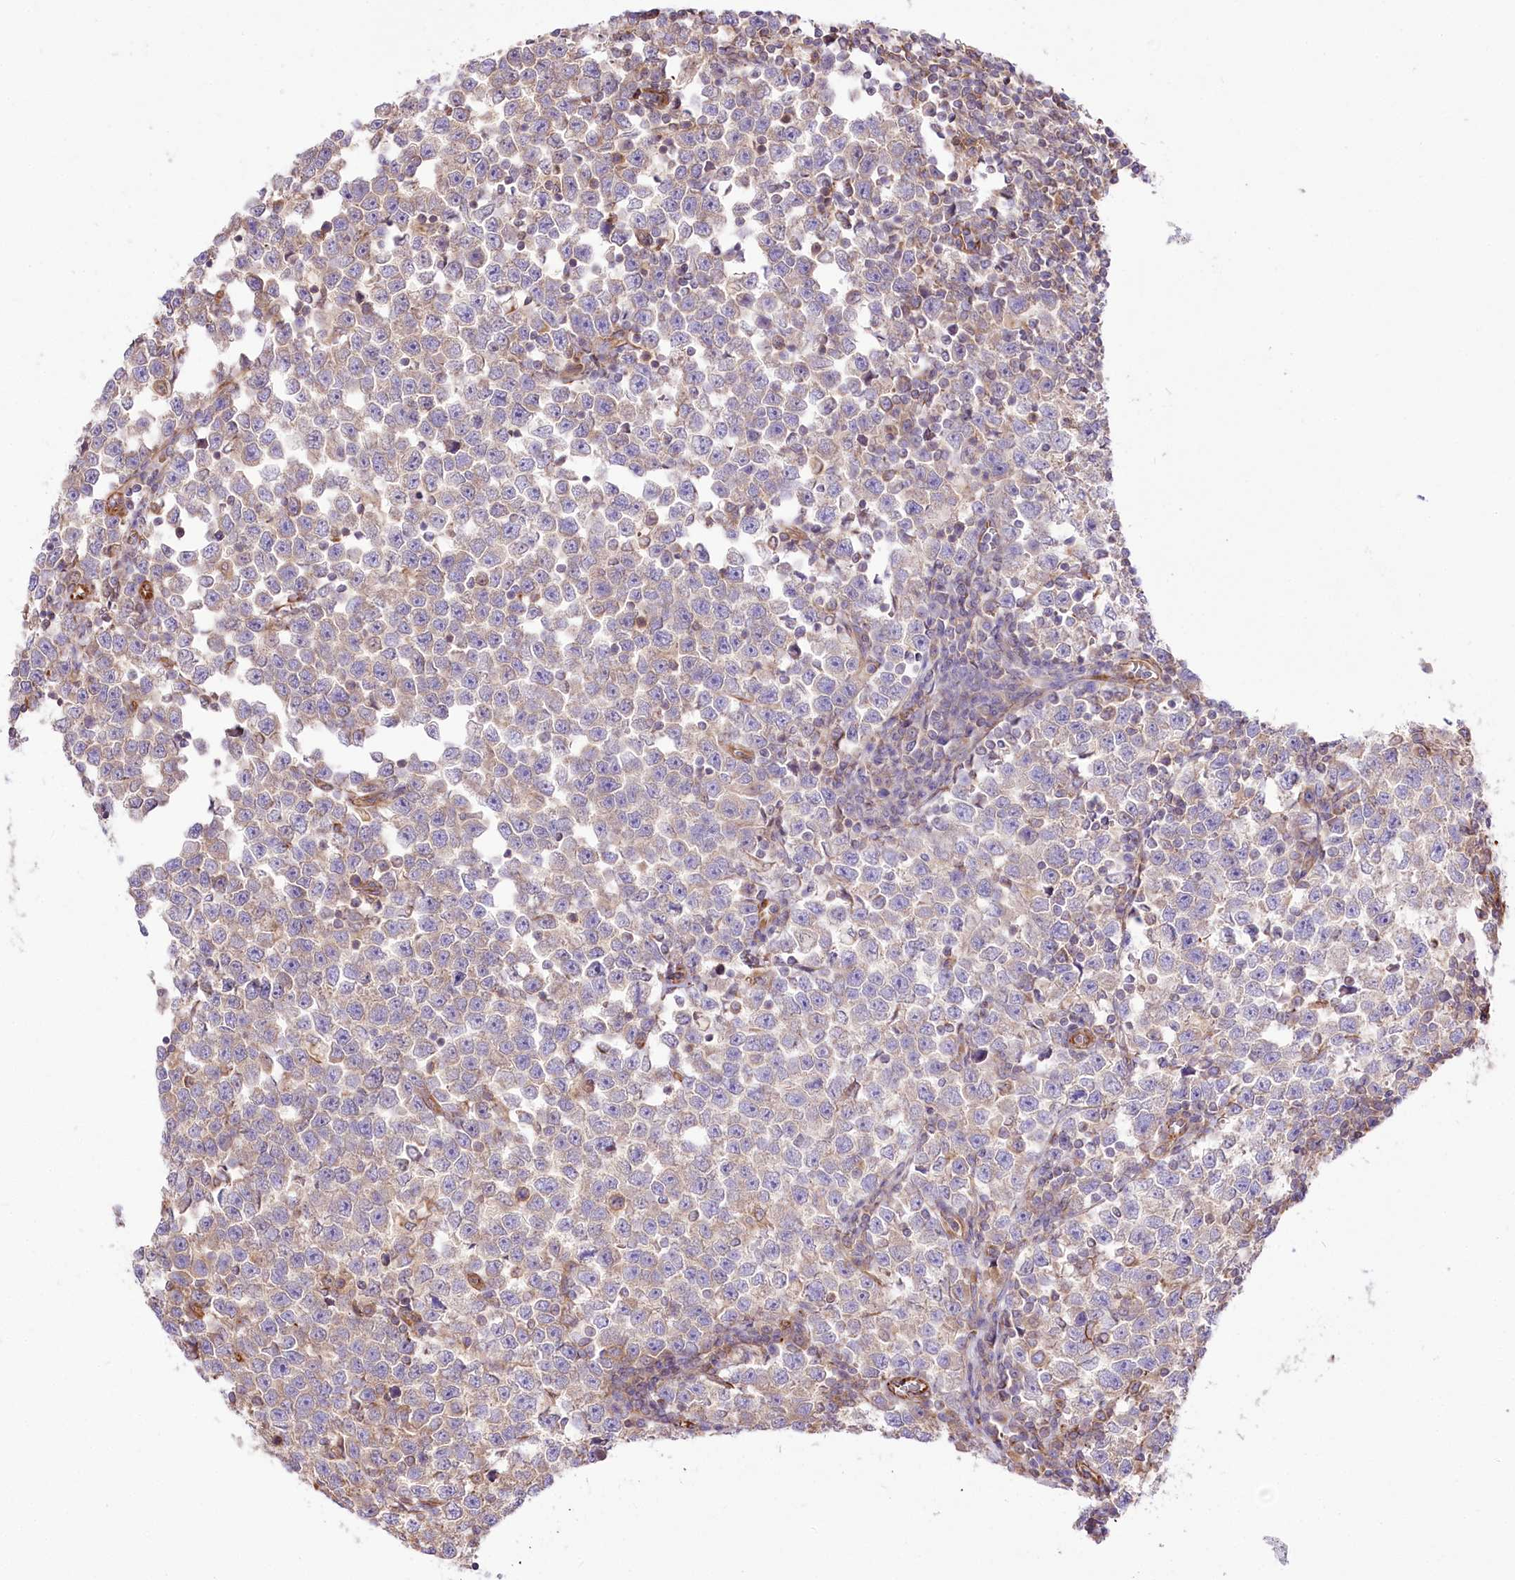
{"staining": {"intensity": "negative", "quantity": "none", "location": "none"}, "tissue": "testis cancer", "cell_type": "Tumor cells", "image_type": "cancer", "snomed": [{"axis": "morphology", "description": "Normal tissue, NOS"}, {"axis": "morphology", "description": "Seminoma, NOS"}, {"axis": "topography", "description": "Testis"}], "caption": "A histopathology image of testis seminoma stained for a protein demonstrates no brown staining in tumor cells. (DAB immunohistochemistry (IHC), high magnification).", "gene": "TTC1", "patient": {"sex": "male", "age": 43}}